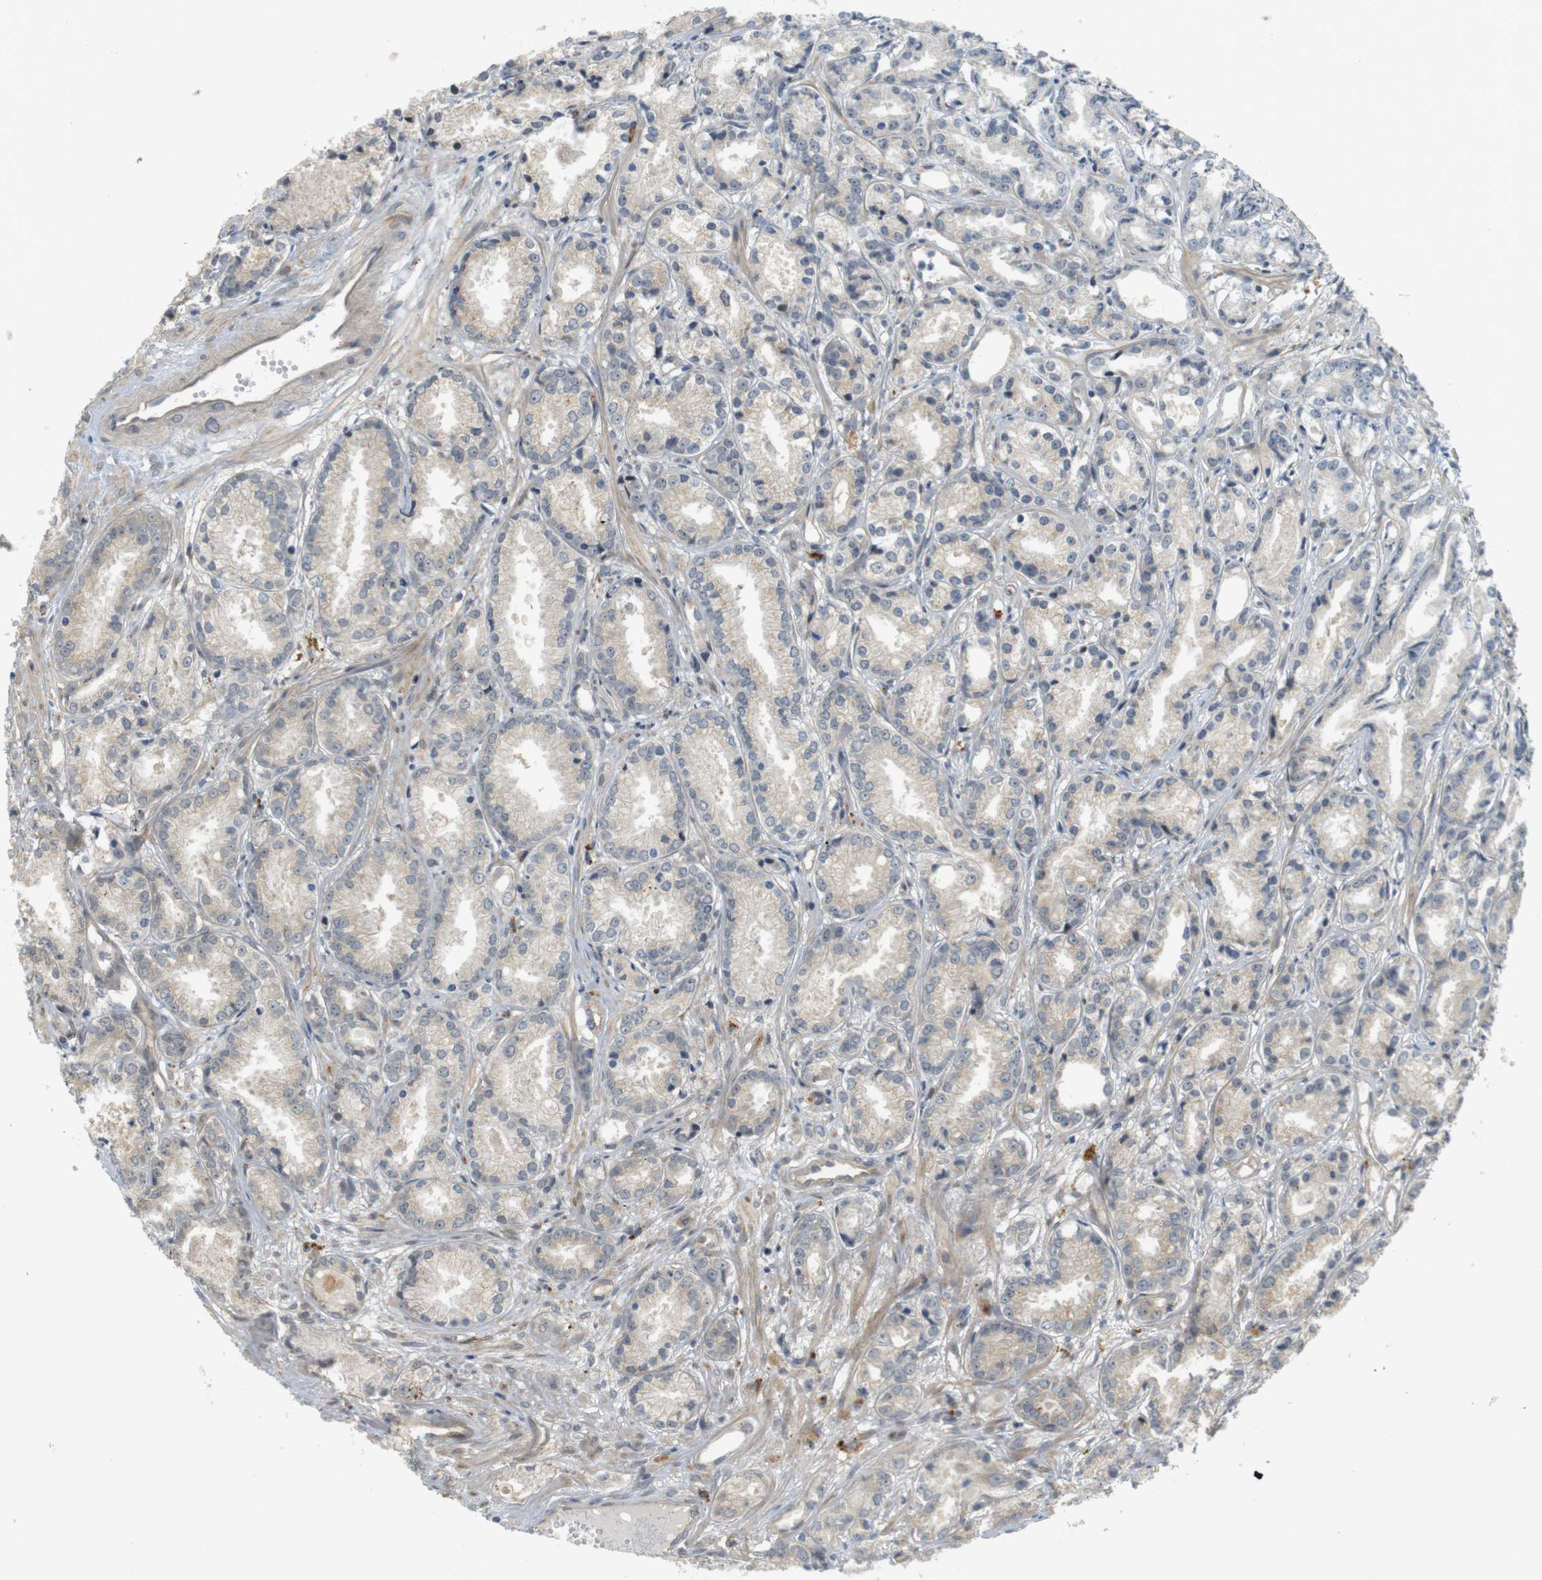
{"staining": {"intensity": "weak", "quantity": "<25%", "location": "cytoplasmic/membranous"}, "tissue": "prostate cancer", "cell_type": "Tumor cells", "image_type": "cancer", "snomed": [{"axis": "morphology", "description": "Adenocarcinoma, Low grade"}, {"axis": "topography", "description": "Prostate"}], "caption": "Immunohistochemistry (IHC) histopathology image of prostate cancer stained for a protein (brown), which exhibits no positivity in tumor cells.", "gene": "TSPAN9", "patient": {"sex": "male", "age": 72}}